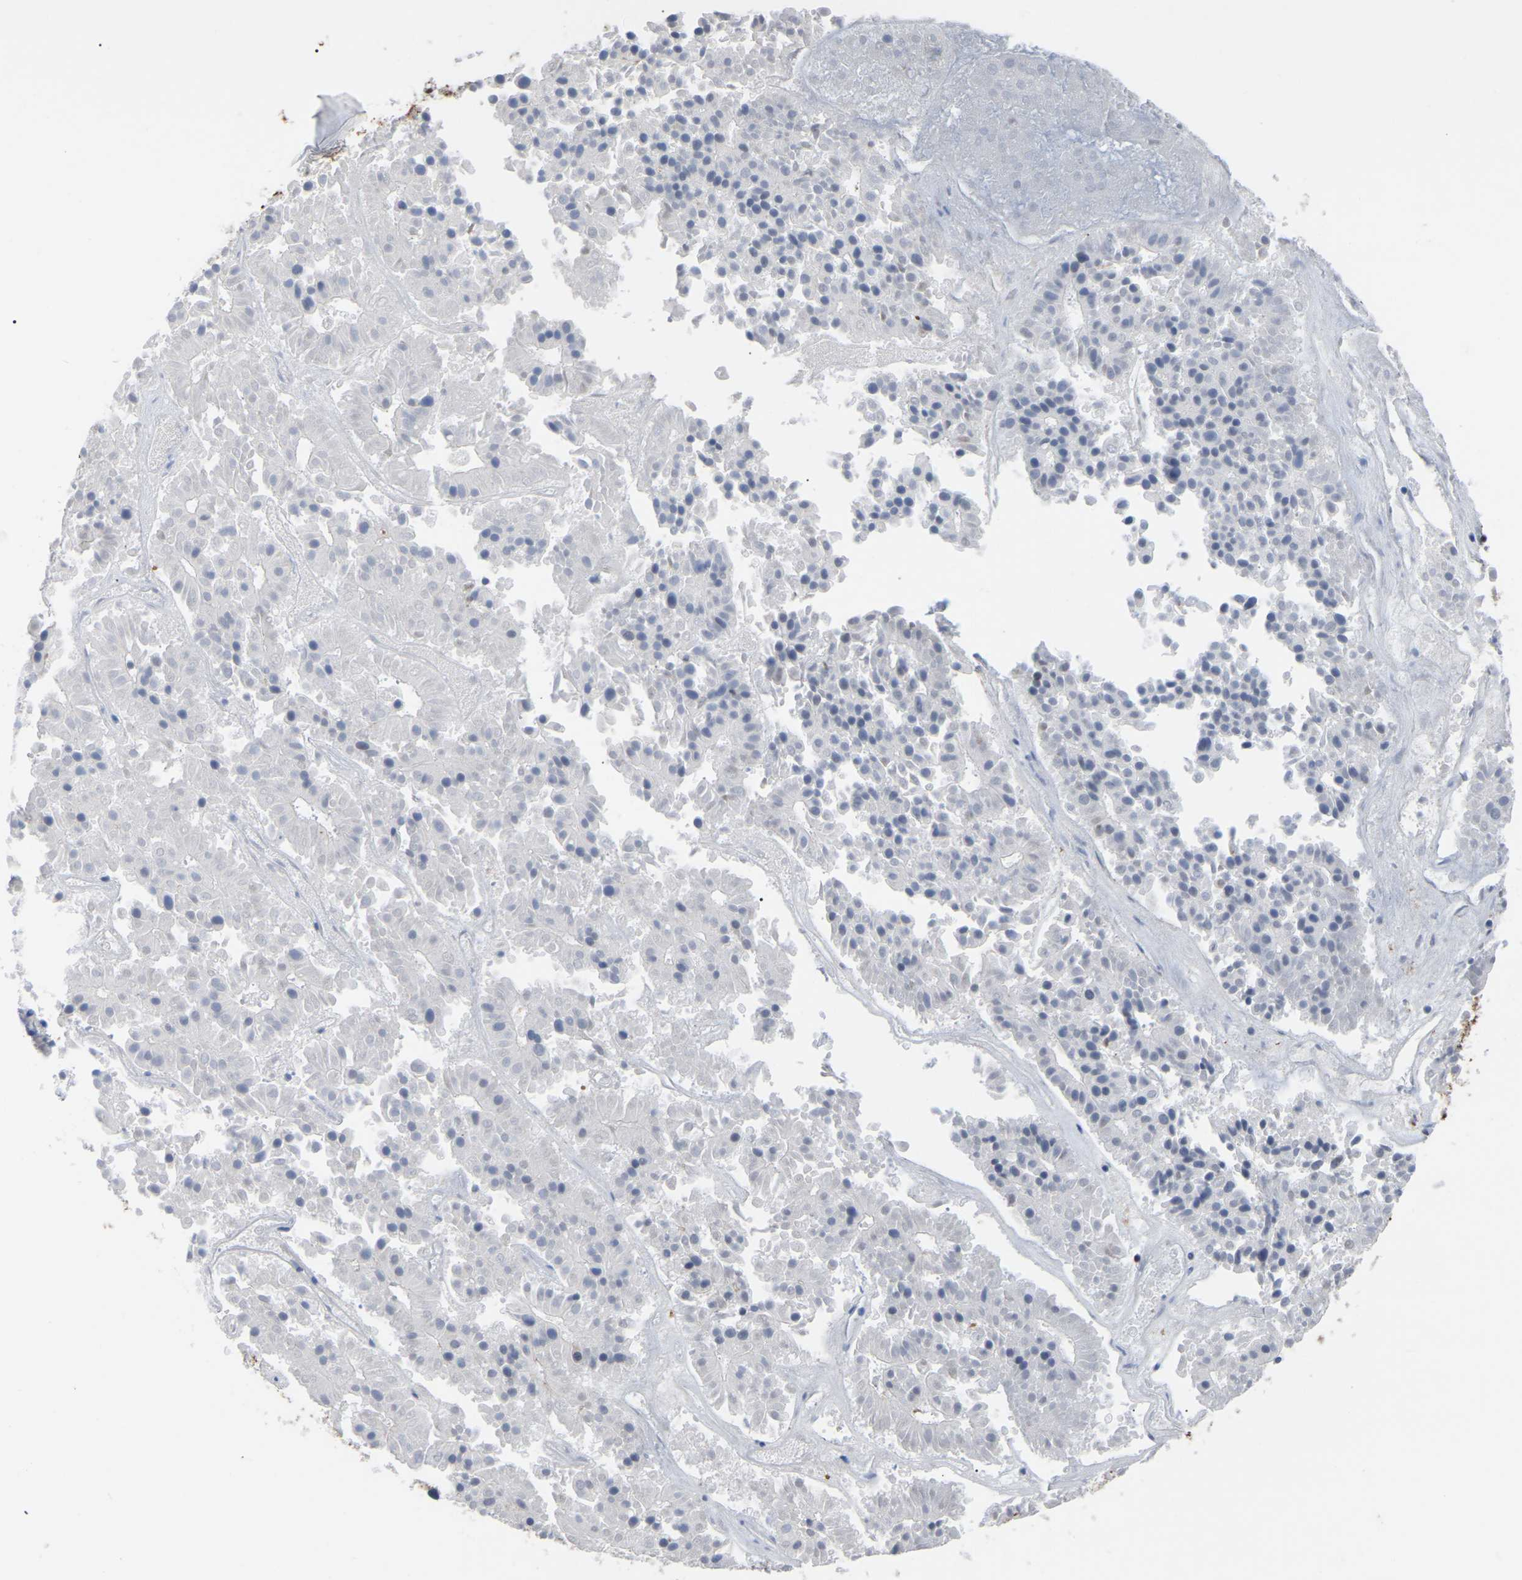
{"staining": {"intensity": "negative", "quantity": "none", "location": "none"}, "tissue": "pancreatic cancer", "cell_type": "Tumor cells", "image_type": "cancer", "snomed": [{"axis": "morphology", "description": "Adenocarcinoma, NOS"}, {"axis": "topography", "description": "Pancreas"}], "caption": "High power microscopy photomicrograph of an immunohistochemistry (IHC) micrograph of pancreatic cancer (adenocarcinoma), revealing no significant positivity in tumor cells. (DAB (3,3'-diaminobenzidine) IHC visualized using brightfield microscopy, high magnification).", "gene": "RBL2", "patient": {"sex": "male", "age": 50}}